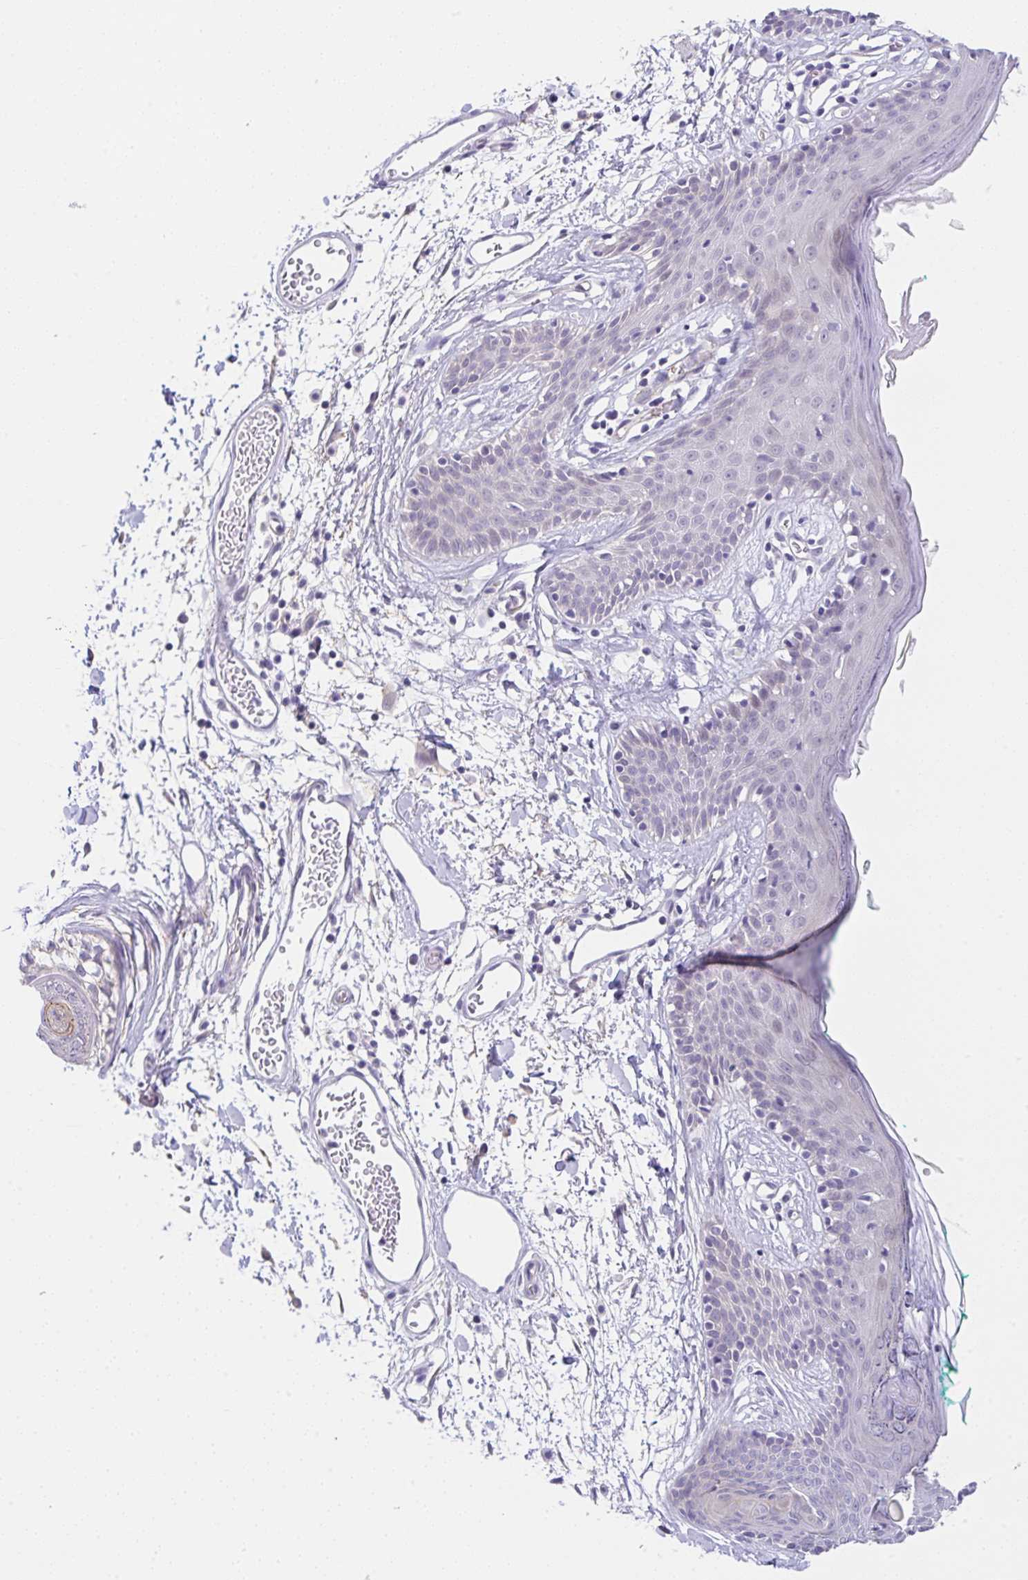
{"staining": {"intensity": "negative", "quantity": "none", "location": "none"}, "tissue": "skin", "cell_type": "Fibroblasts", "image_type": "normal", "snomed": [{"axis": "morphology", "description": "Normal tissue, NOS"}, {"axis": "topography", "description": "Skin"}], "caption": "This is an immunohistochemistry photomicrograph of normal human skin. There is no positivity in fibroblasts.", "gene": "CGNL1", "patient": {"sex": "male", "age": 79}}